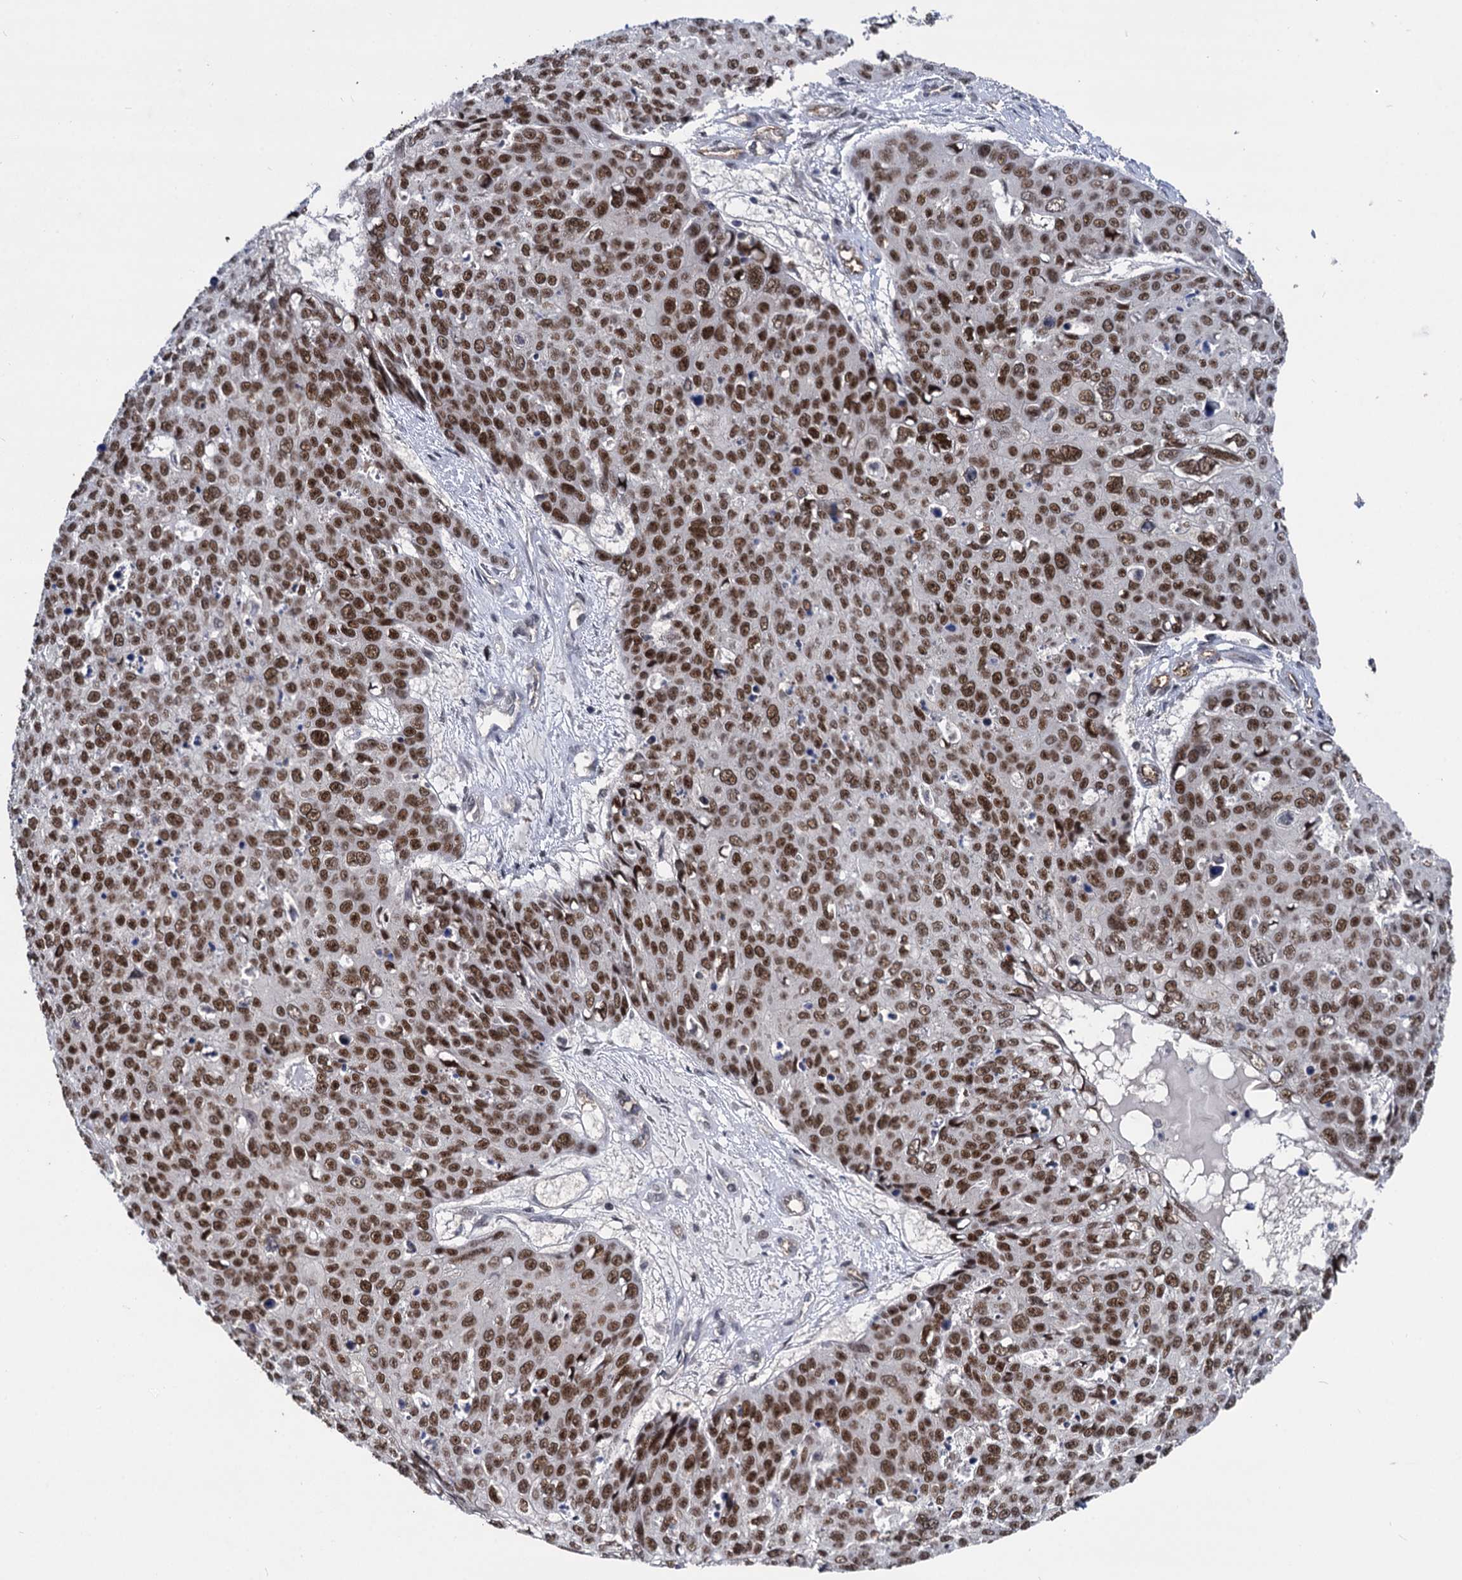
{"staining": {"intensity": "strong", "quantity": ">75%", "location": "nuclear"}, "tissue": "skin cancer", "cell_type": "Tumor cells", "image_type": "cancer", "snomed": [{"axis": "morphology", "description": "Squamous cell carcinoma, NOS"}, {"axis": "topography", "description": "Skin"}], "caption": "Immunohistochemical staining of human skin cancer demonstrates high levels of strong nuclear expression in approximately >75% of tumor cells.", "gene": "GALNT11", "patient": {"sex": "male", "age": 71}}